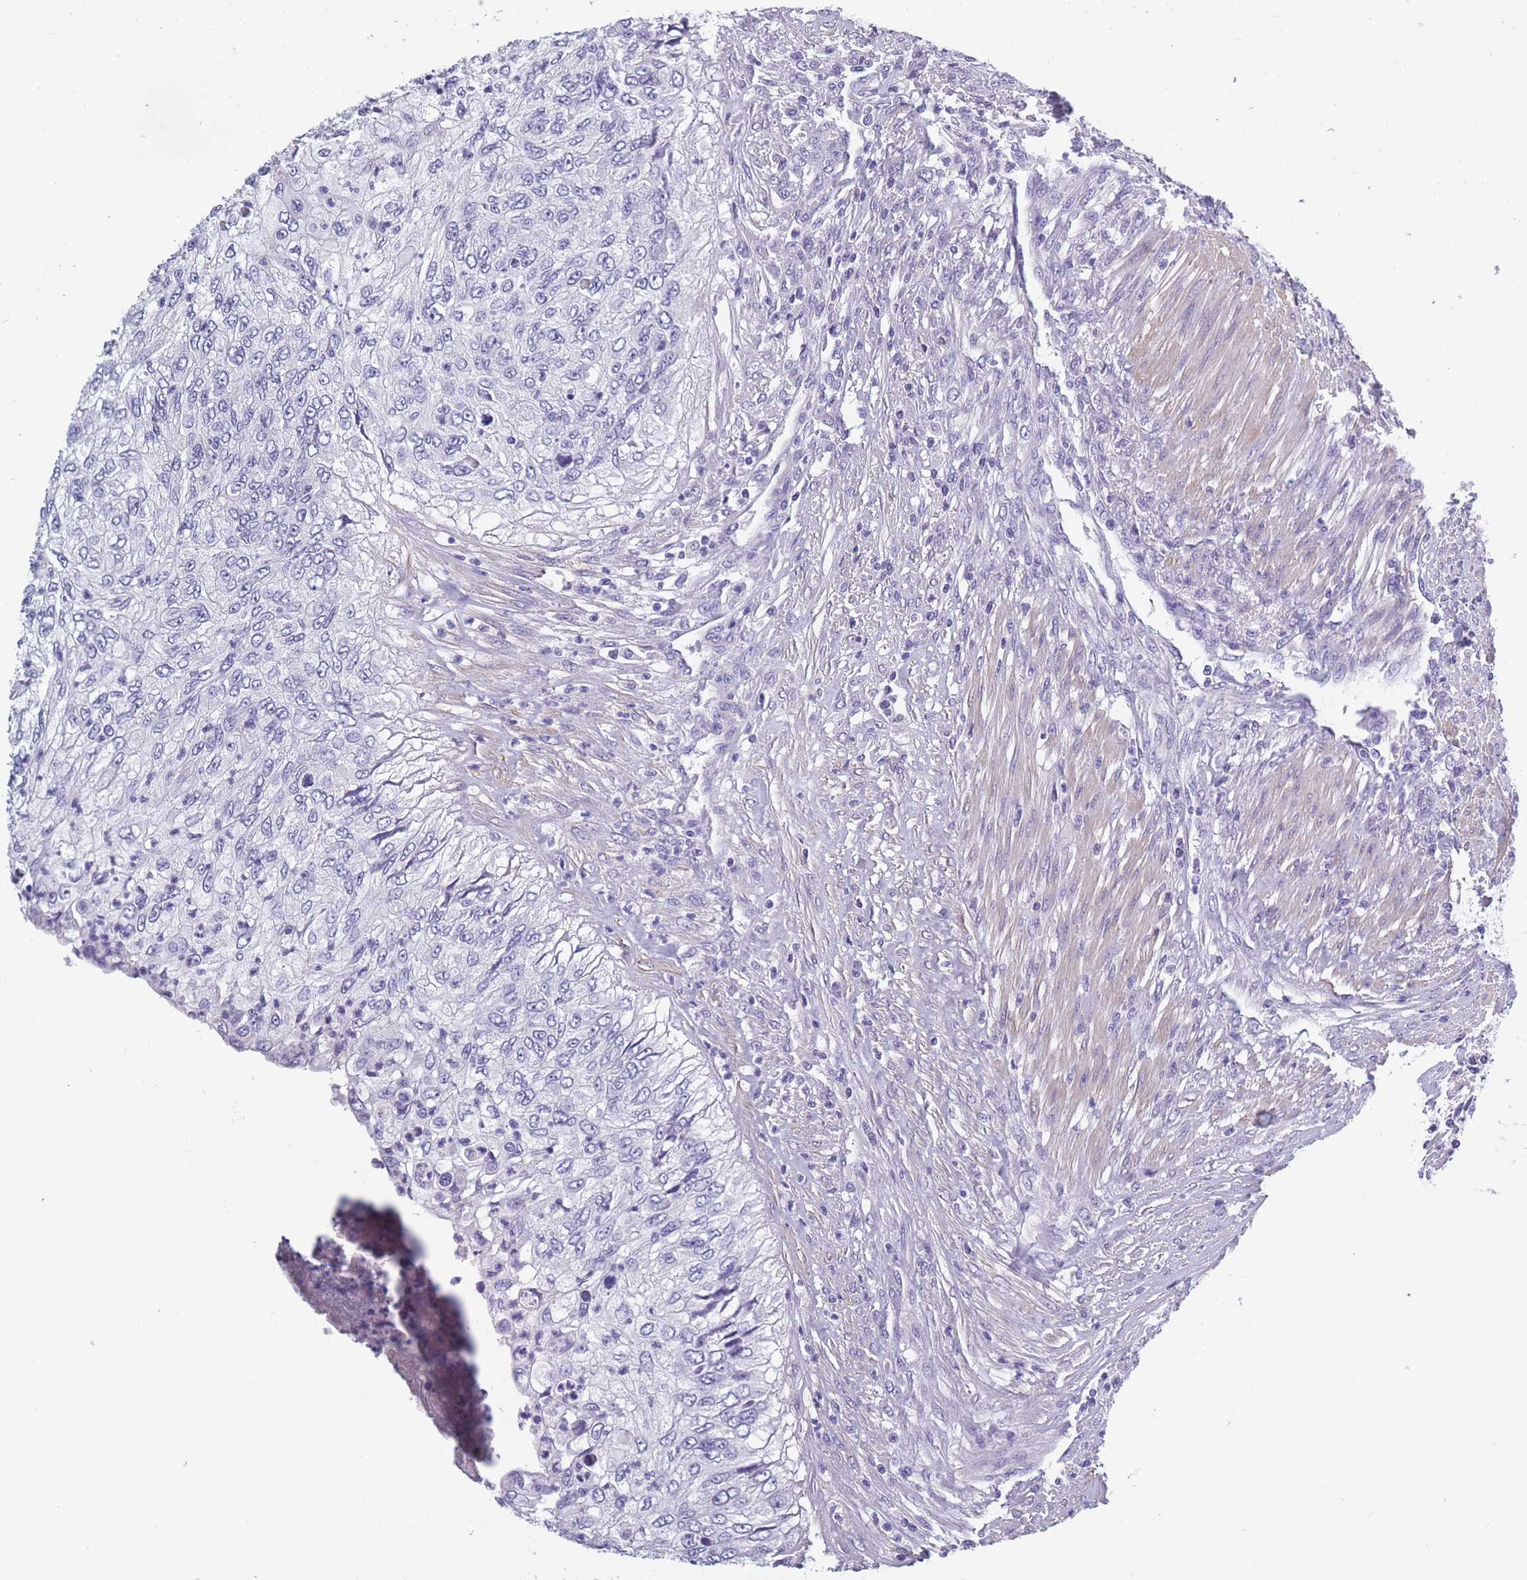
{"staining": {"intensity": "negative", "quantity": "none", "location": "none"}, "tissue": "urothelial cancer", "cell_type": "Tumor cells", "image_type": "cancer", "snomed": [{"axis": "morphology", "description": "Urothelial carcinoma, High grade"}, {"axis": "topography", "description": "Urinary bladder"}], "caption": "A histopathology image of human urothelial cancer is negative for staining in tumor cells. (Stains: DAB (3,3'-diaminobenzidine) immunohistochemistry (IHC) with hematoxylin counter stain, Microscopy: brightfield microscopy at high magnification).", "gene": "OR4C5", "patient": {"sex": "female", "age": 60}}